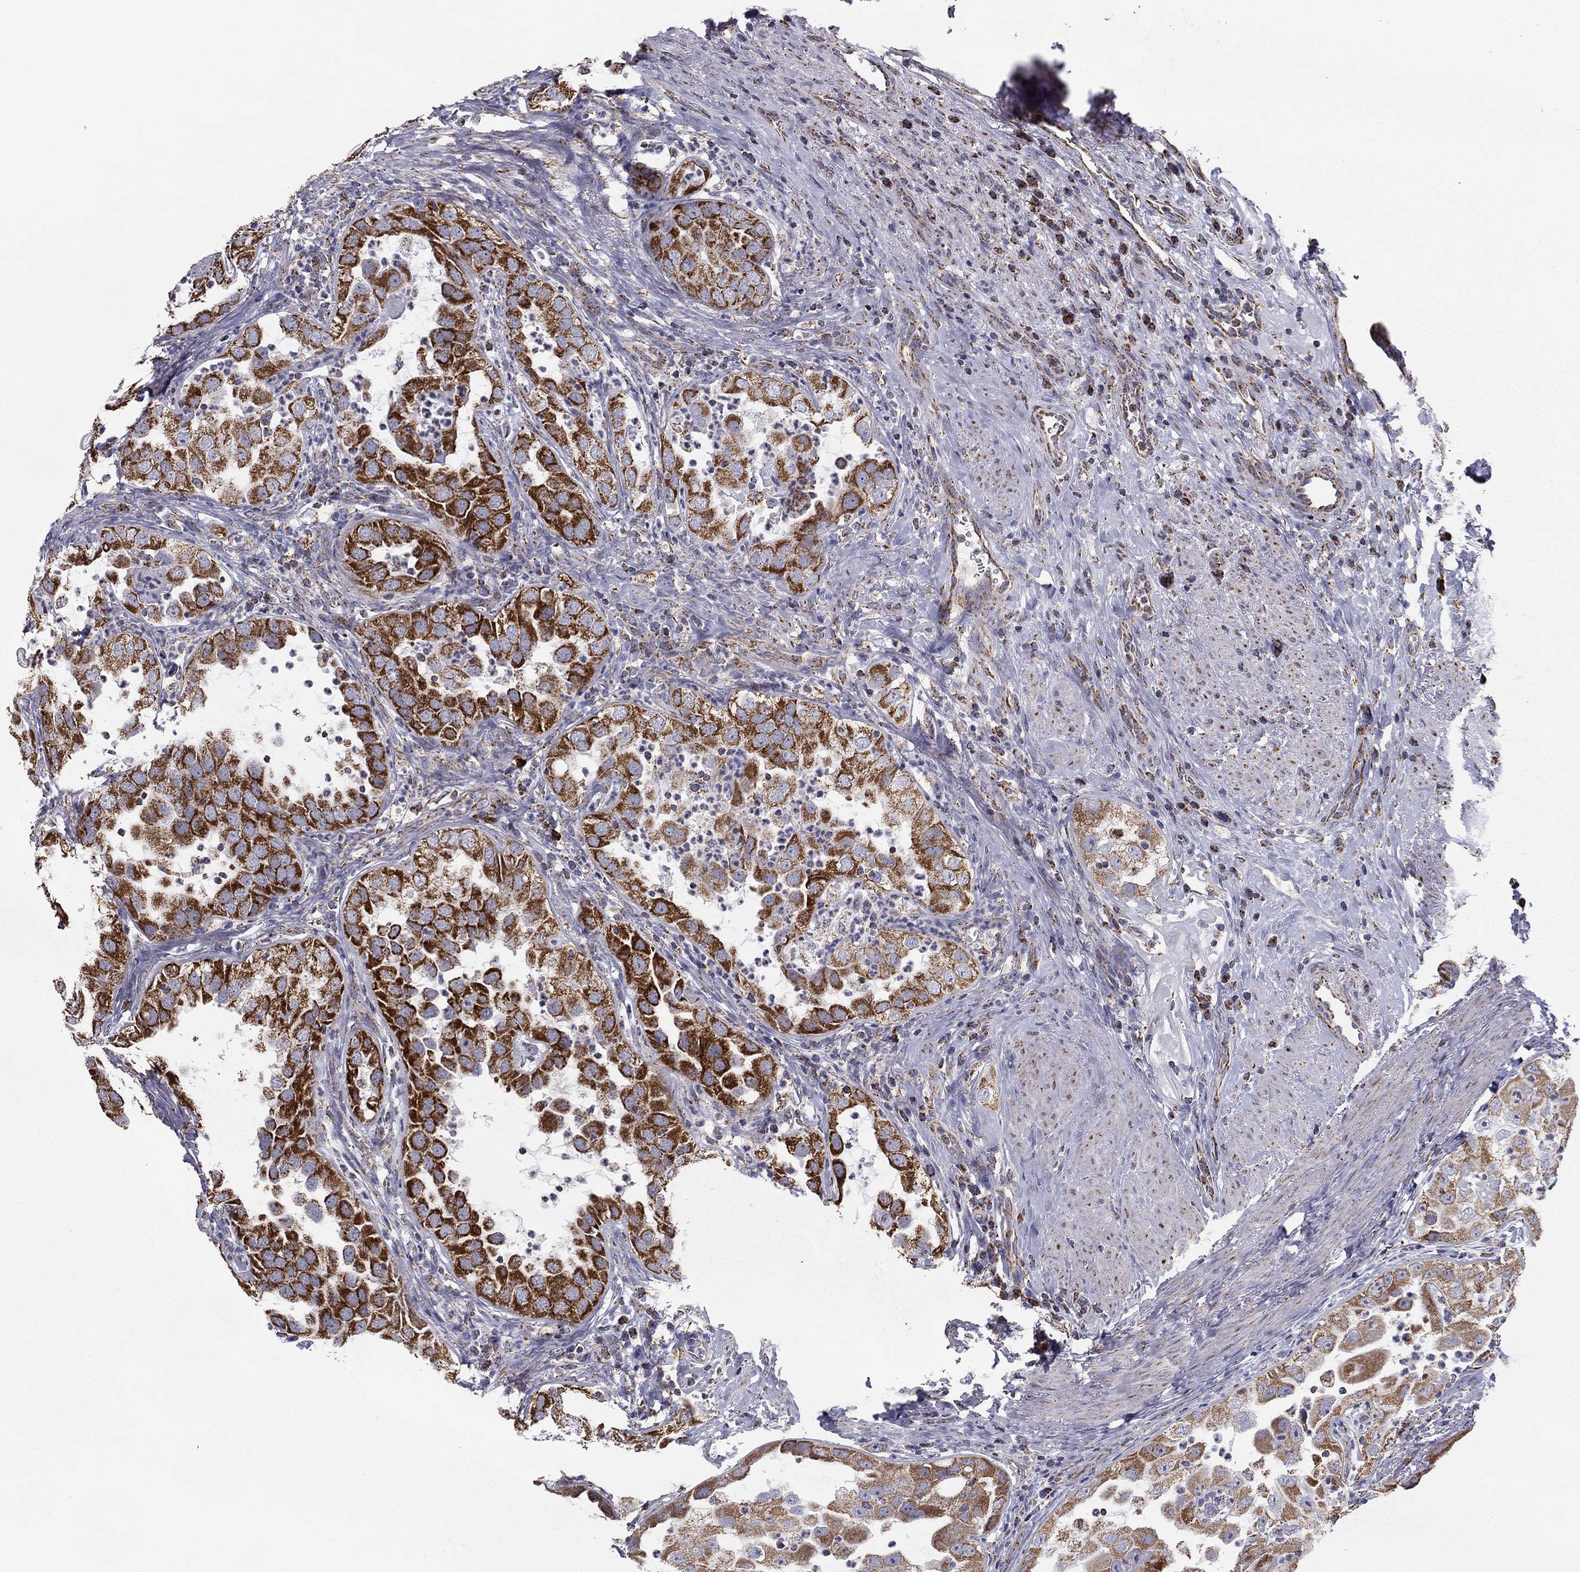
{"staining": {"intensity": "strong", "quantity": "25%-75%", "location": "cytoplasmic/membranous"}, "tissue": "urothelial cancer", "cell_type": "Tumor cells", "image_type": "cancer", "snomed": [{"axis": "morphology", "description": "Urothelial carcinoma, High grade"}, {"axis": "topography", "description": "Urinary bladder"}], "caption": "Approximately 25%-75% of tumor cells in human urothelial carcinoma (high-grade) exhibit strong cytoplasmic/membranous protein expression as visualized by brown immunohistochemical staining.", "gene": "NDUFV1", "patient": {"sex": "female", "age": 41}}